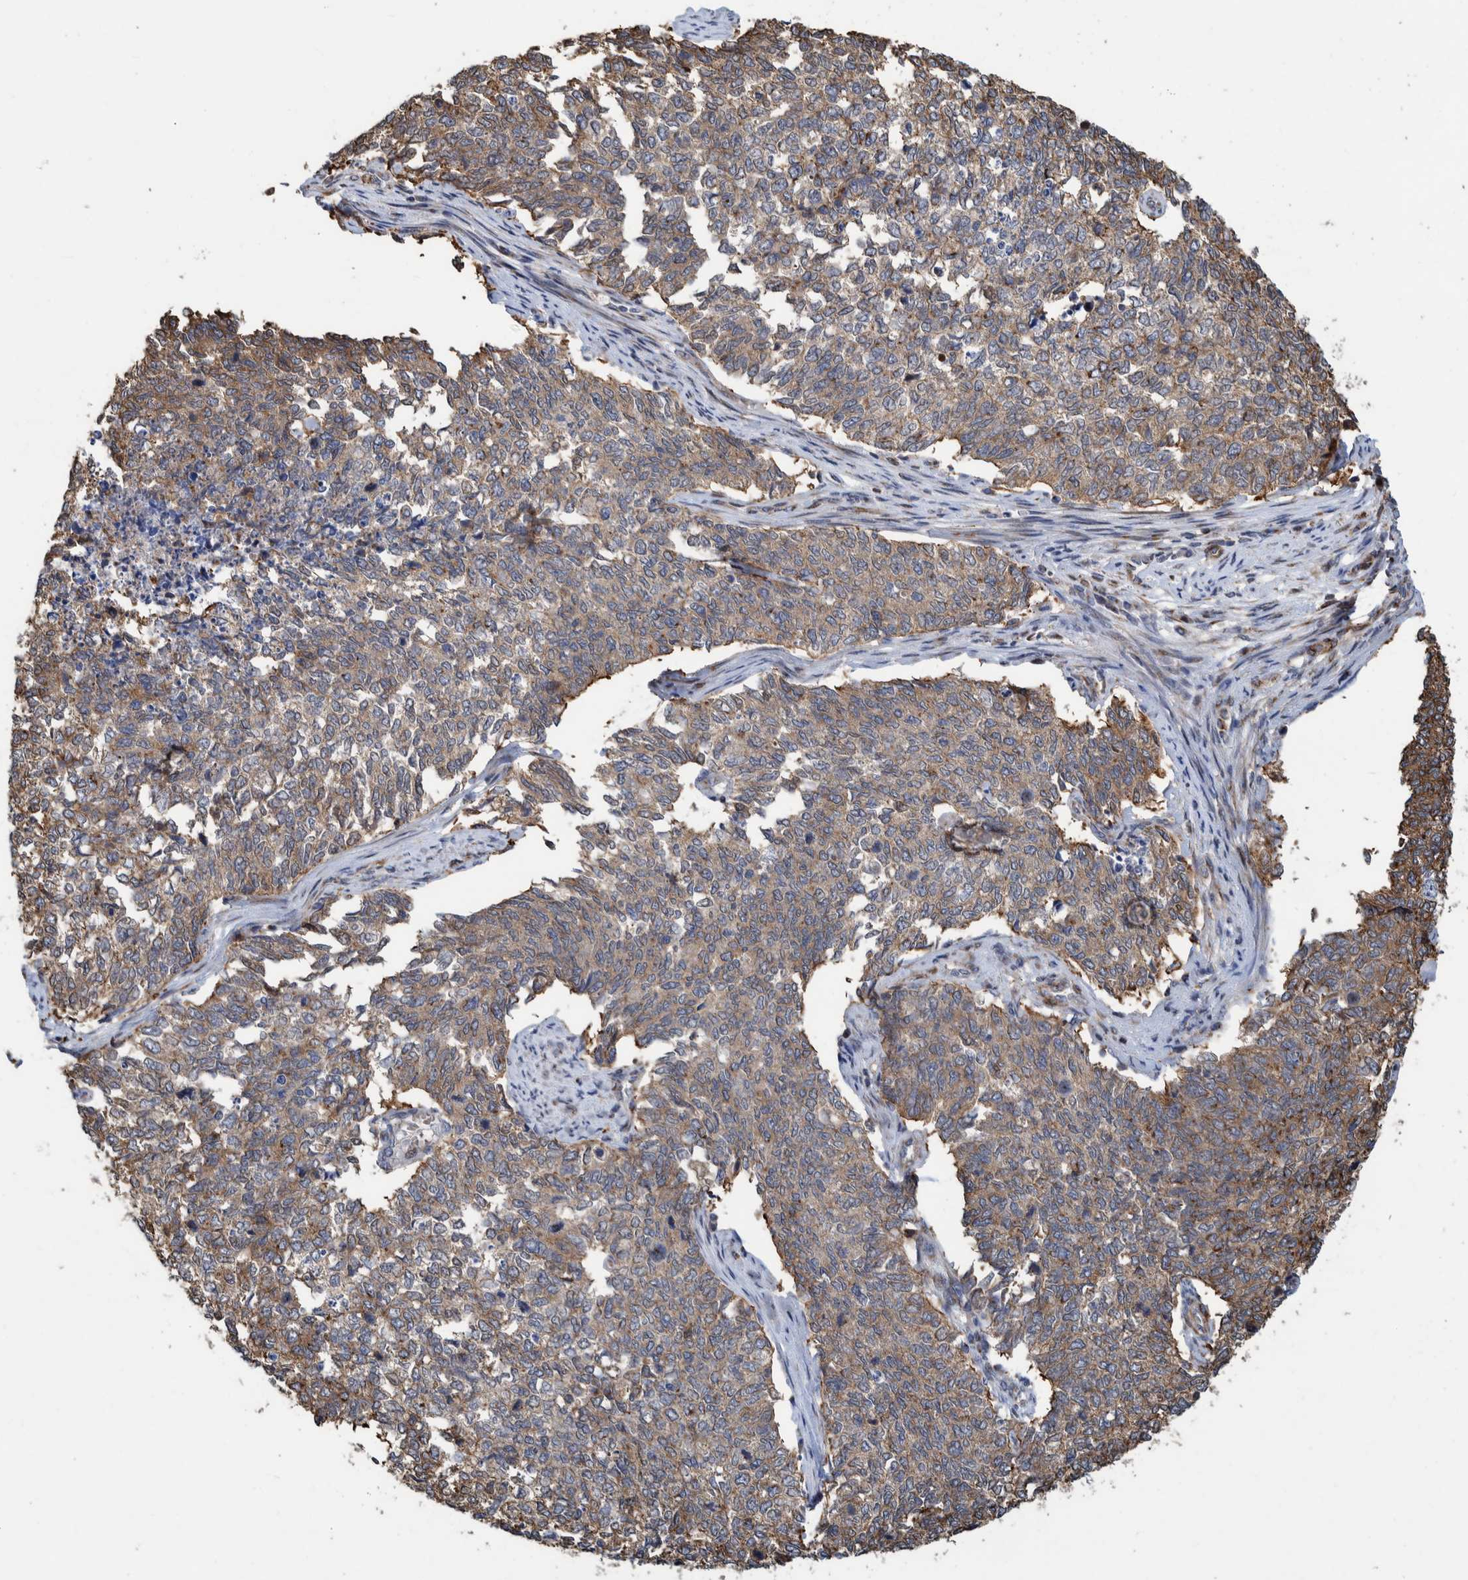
{"staining": {"intensity": "weak", "quantity": ">75%", "location": "cytoplasmic/membranous"}, "tissue": "cervical cancer", "cell_type": "Tumor cells", "image_type": "cancer", "snomed": [{"axis": "morphology", "description": "Squamous cell carcinoma, NOS"}, {"axis": "topography", "description": "Cervix"}], "caption": "DAB (3,3'-diaminobenzidine) immunohistochemical staining of human cervical cancer exhibits weak cytoplasmic/membranous protein positivity in approximately >75% of tumor cells. Nuclei are stained in blue.", "gene": "CCDC57", "patient": {"sex": "female", "age": 63}}